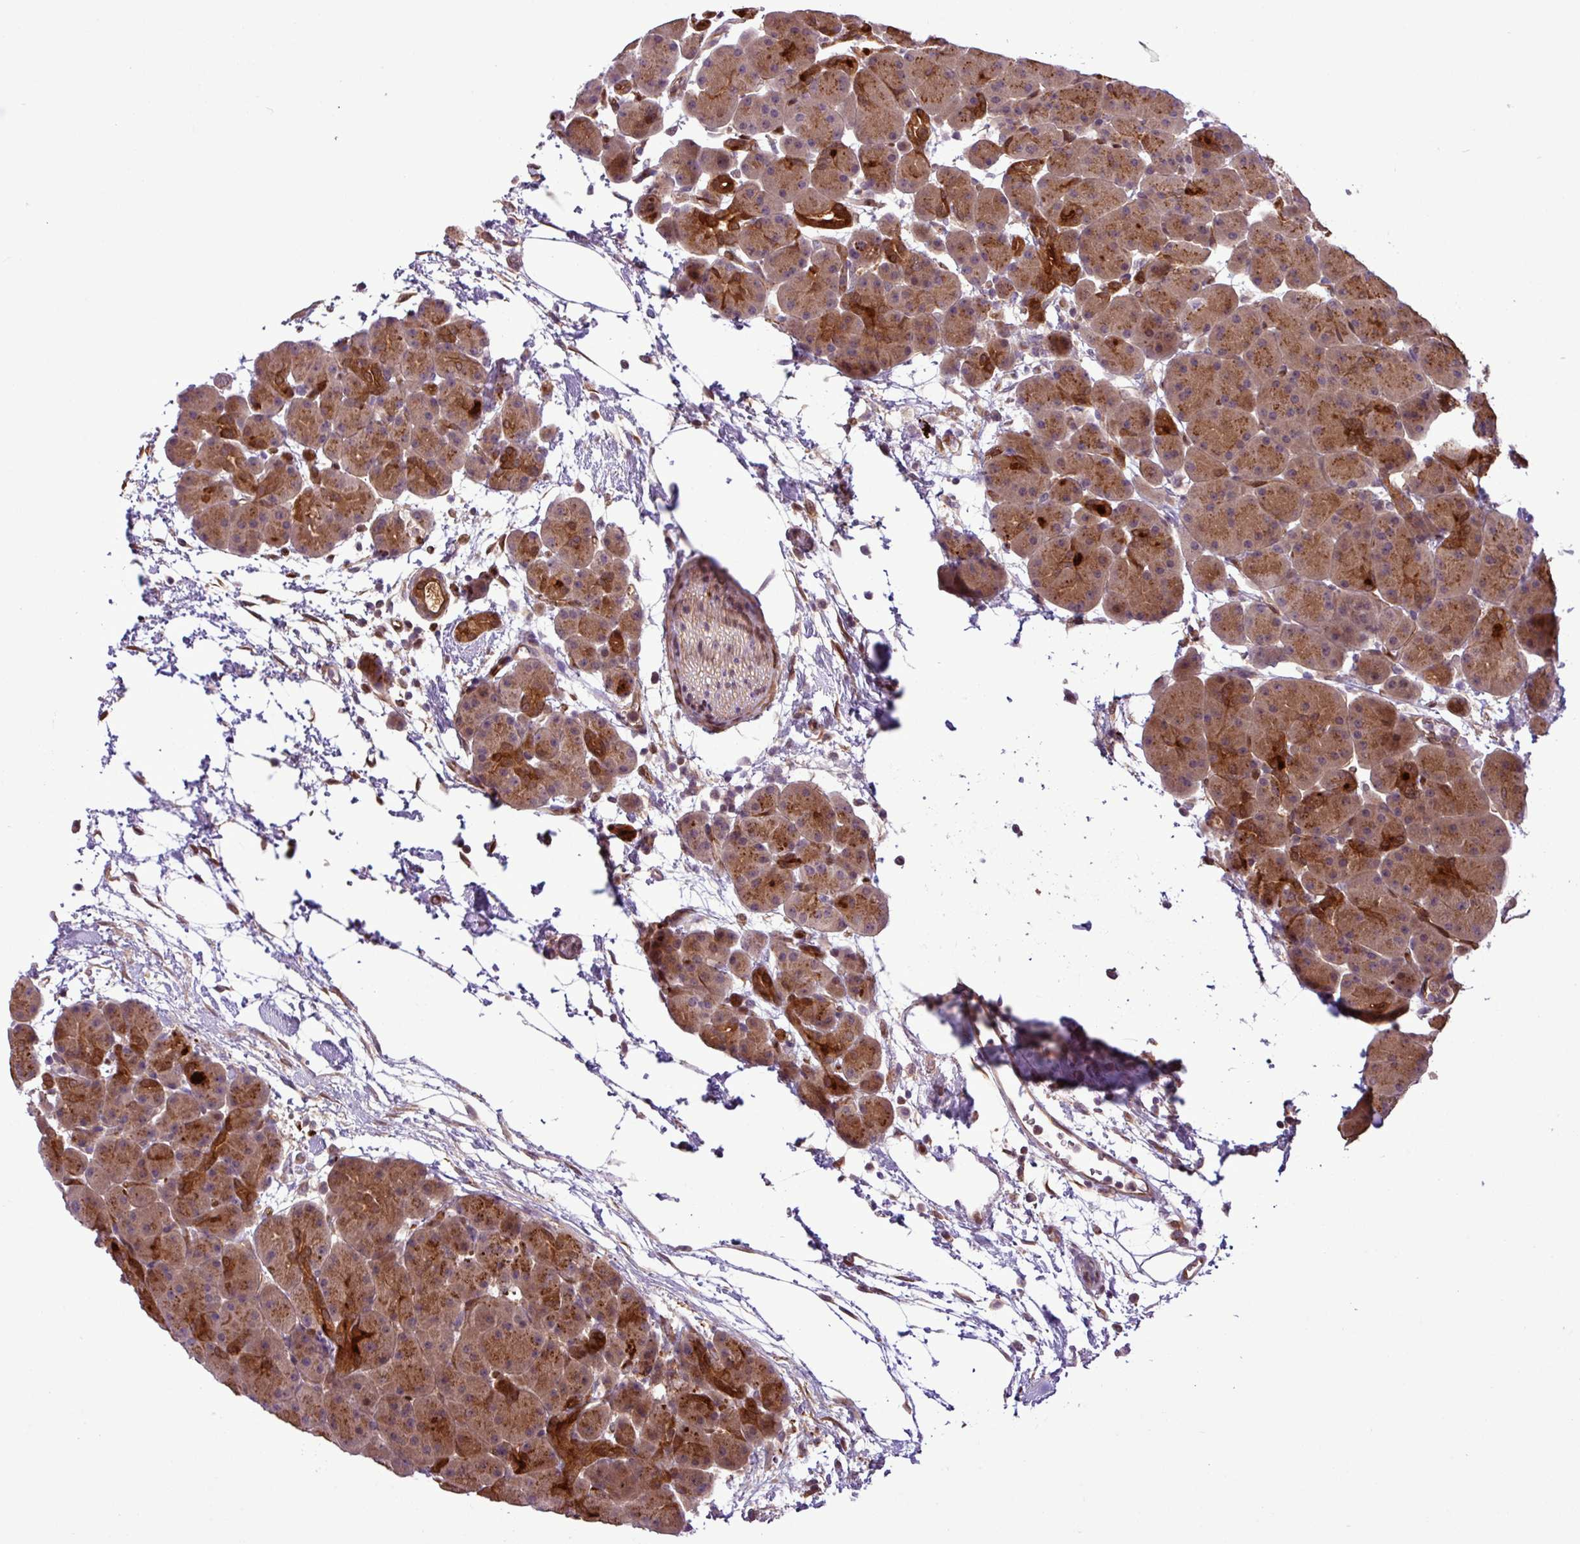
{"staining": {"intensity": "strong", "quantity": ">75%", "location": "cytoplasmic/membranous"}, "tissue": "pancreas", "cell_type": "Exocrine glandular cells", "image_type": "normal", "snomed": [{"axis": "morphology", "description": "Normal tissue, NOS"}, {"axis": "topography", "description": "Pancreas"}], "caption": "This histopathology image demonstrates benign pancreas stained with immunohistochemistry (IHC) to label a protein in brown. The cytoplasmic/membranous of exocrine glandular cells show strong positivity for the protein. Nuclei are counter-stained blue.", "gene": "CARHSP1", "patient": {"sex": "male", "age": 66}}